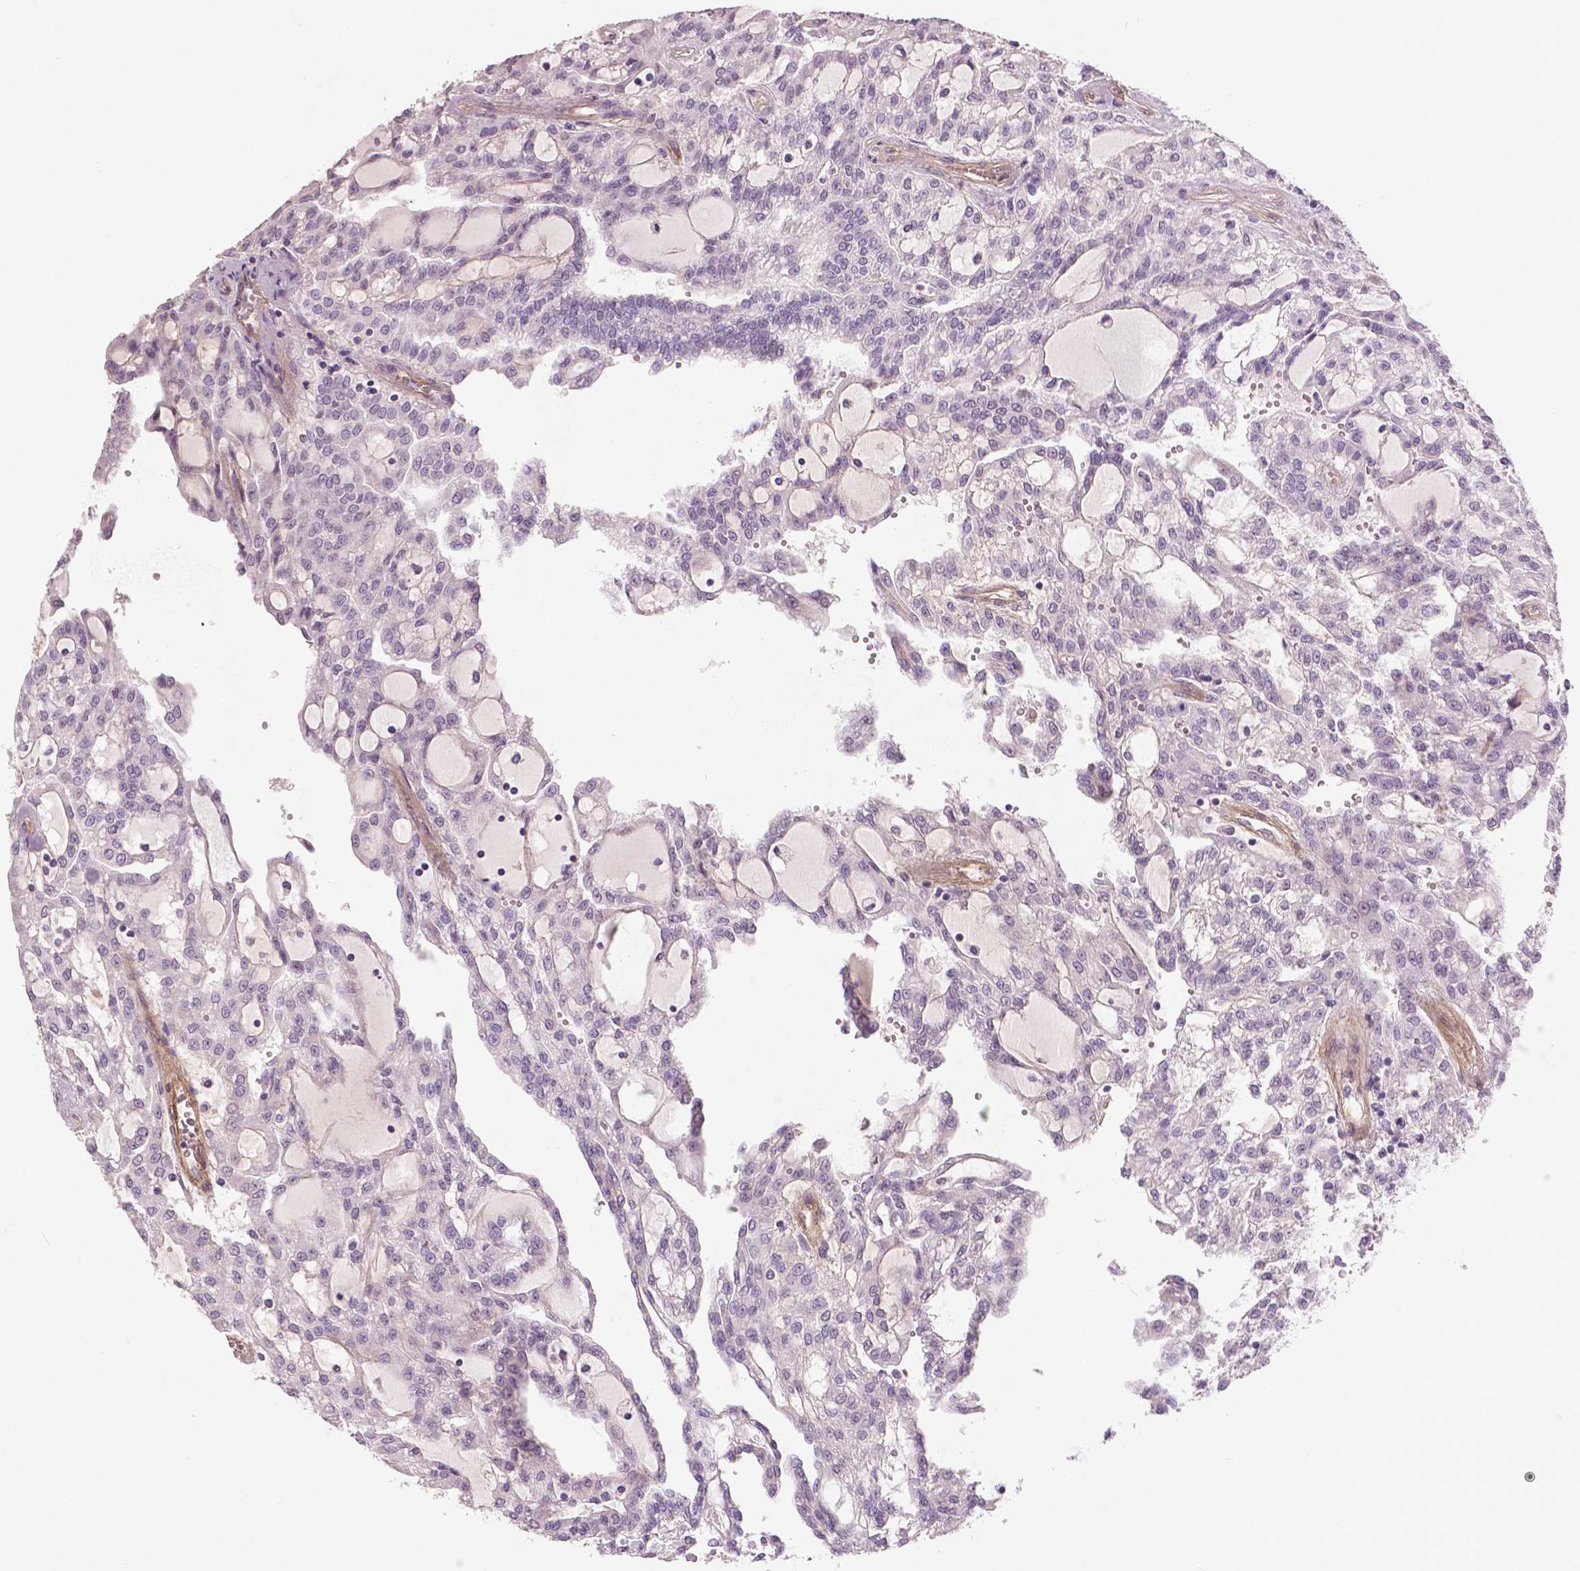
{"staining": {"intensity": "negative", "quantity": "none", "location": "none"}, "tissue": "renal cancer", "cell_type": "Tumor cells", "image_type": "cancer", "snomed": [{"axis": "morphology", "description": "Adenocarcinoma, NOS"}, {"axis": "topography", "description": "Kidney"}], "caption": "Immunohistochemical staining of human adenocarcinoma (renal) exhibits no significant expression in tumor cells.", "gene": "FLT1", "patient": {"sex": "male", "age": 63}}